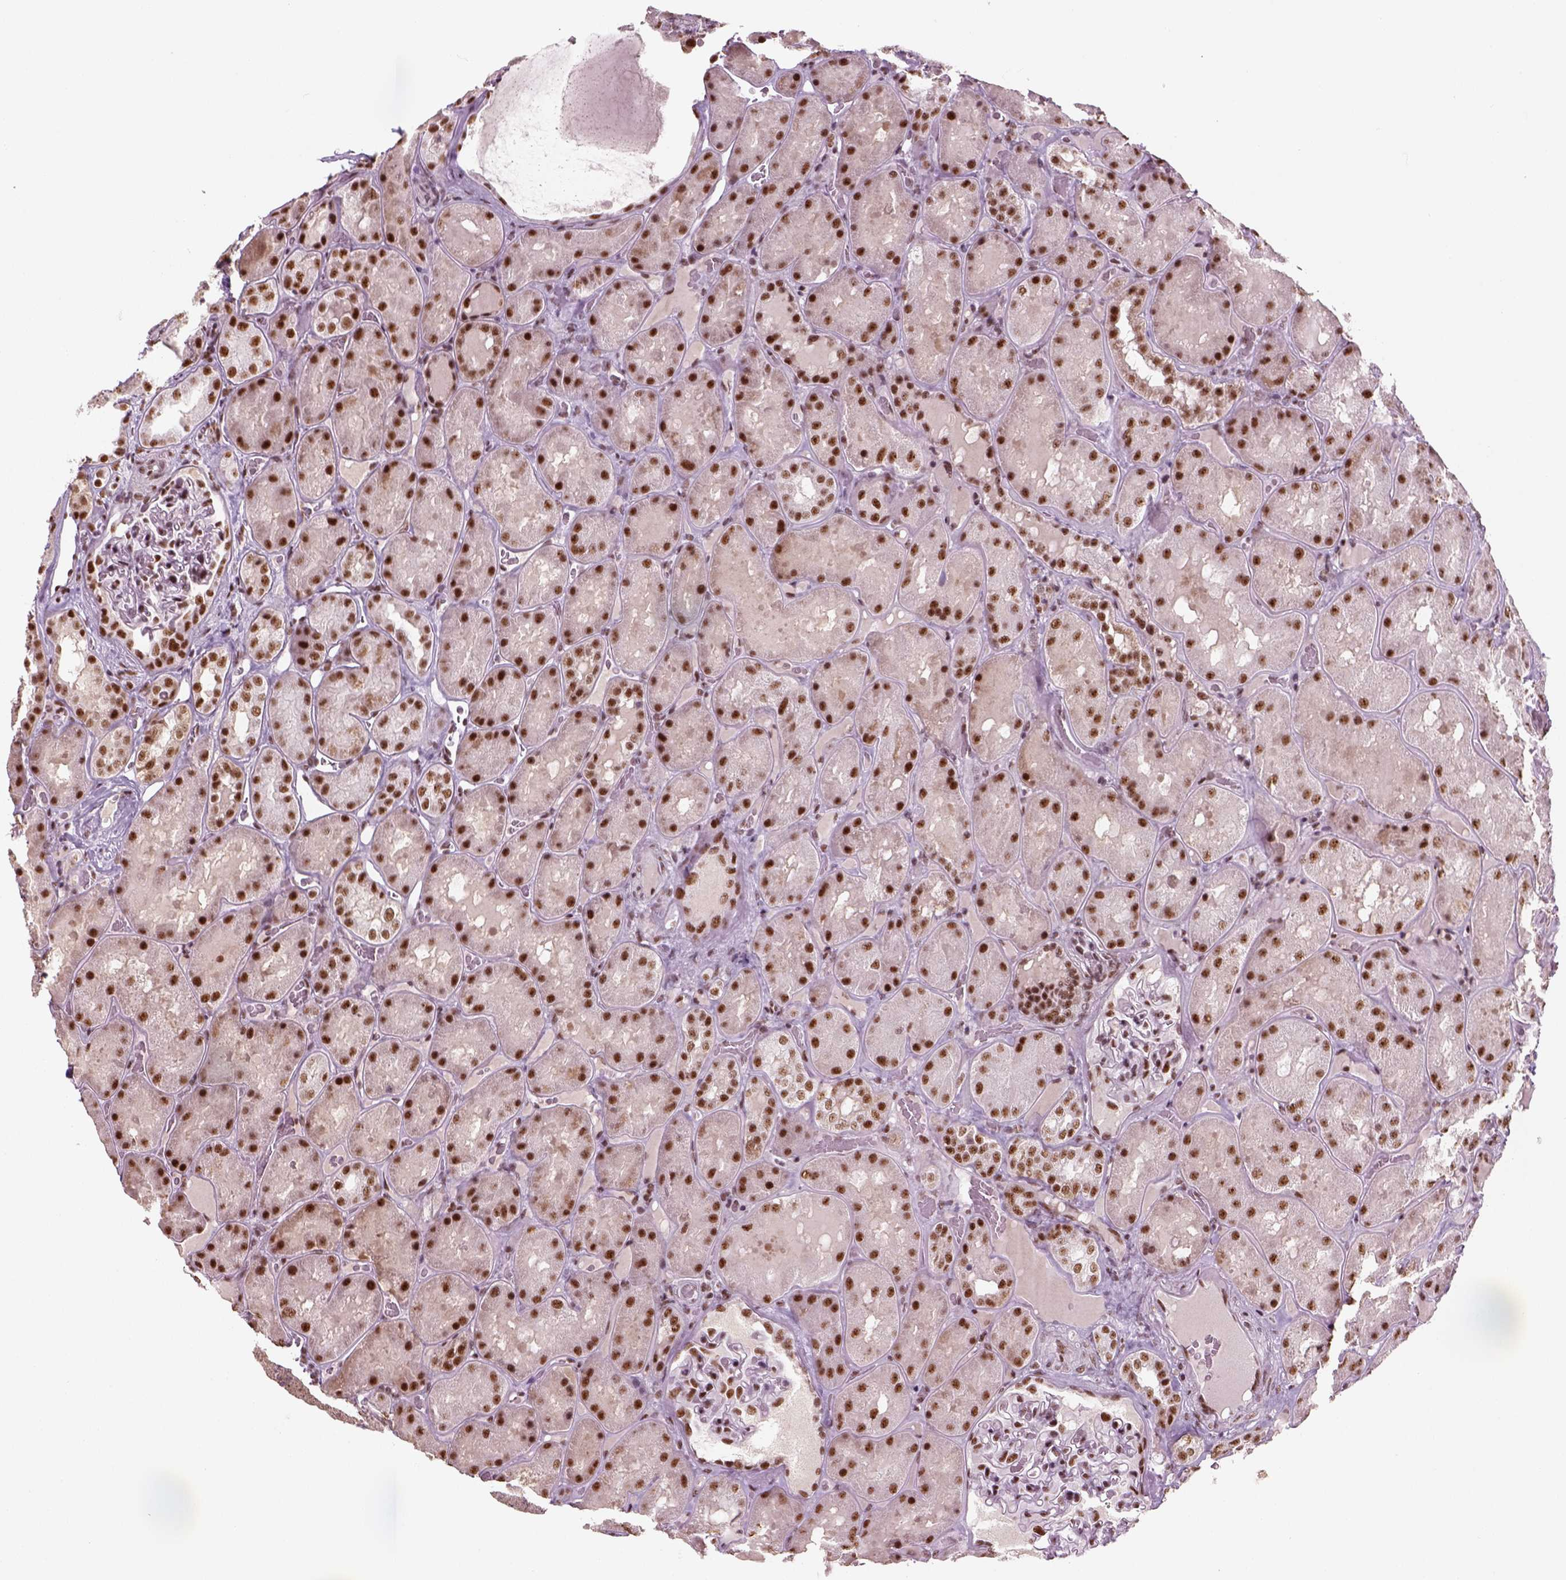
{"staining": {"intensity": "strong", "quantity": "25%-75%", "location": "nuclear"}, "tissue": "kidney", "cell_type": "Cells in glomeruli", "image_type": "normal", "snomed": [{"axis": "morphology", "description": "Normal tissue, NOS"}, {"axis": "topography", "description": "Kidney"}], "caption": "A high amount of strong nuclear expression is identified in approximately 25%-75% of cells in glomeruli in unremarkable kidney.", "gene": "GTF2F1", "patient": {"sex": "male", "age": 73}}